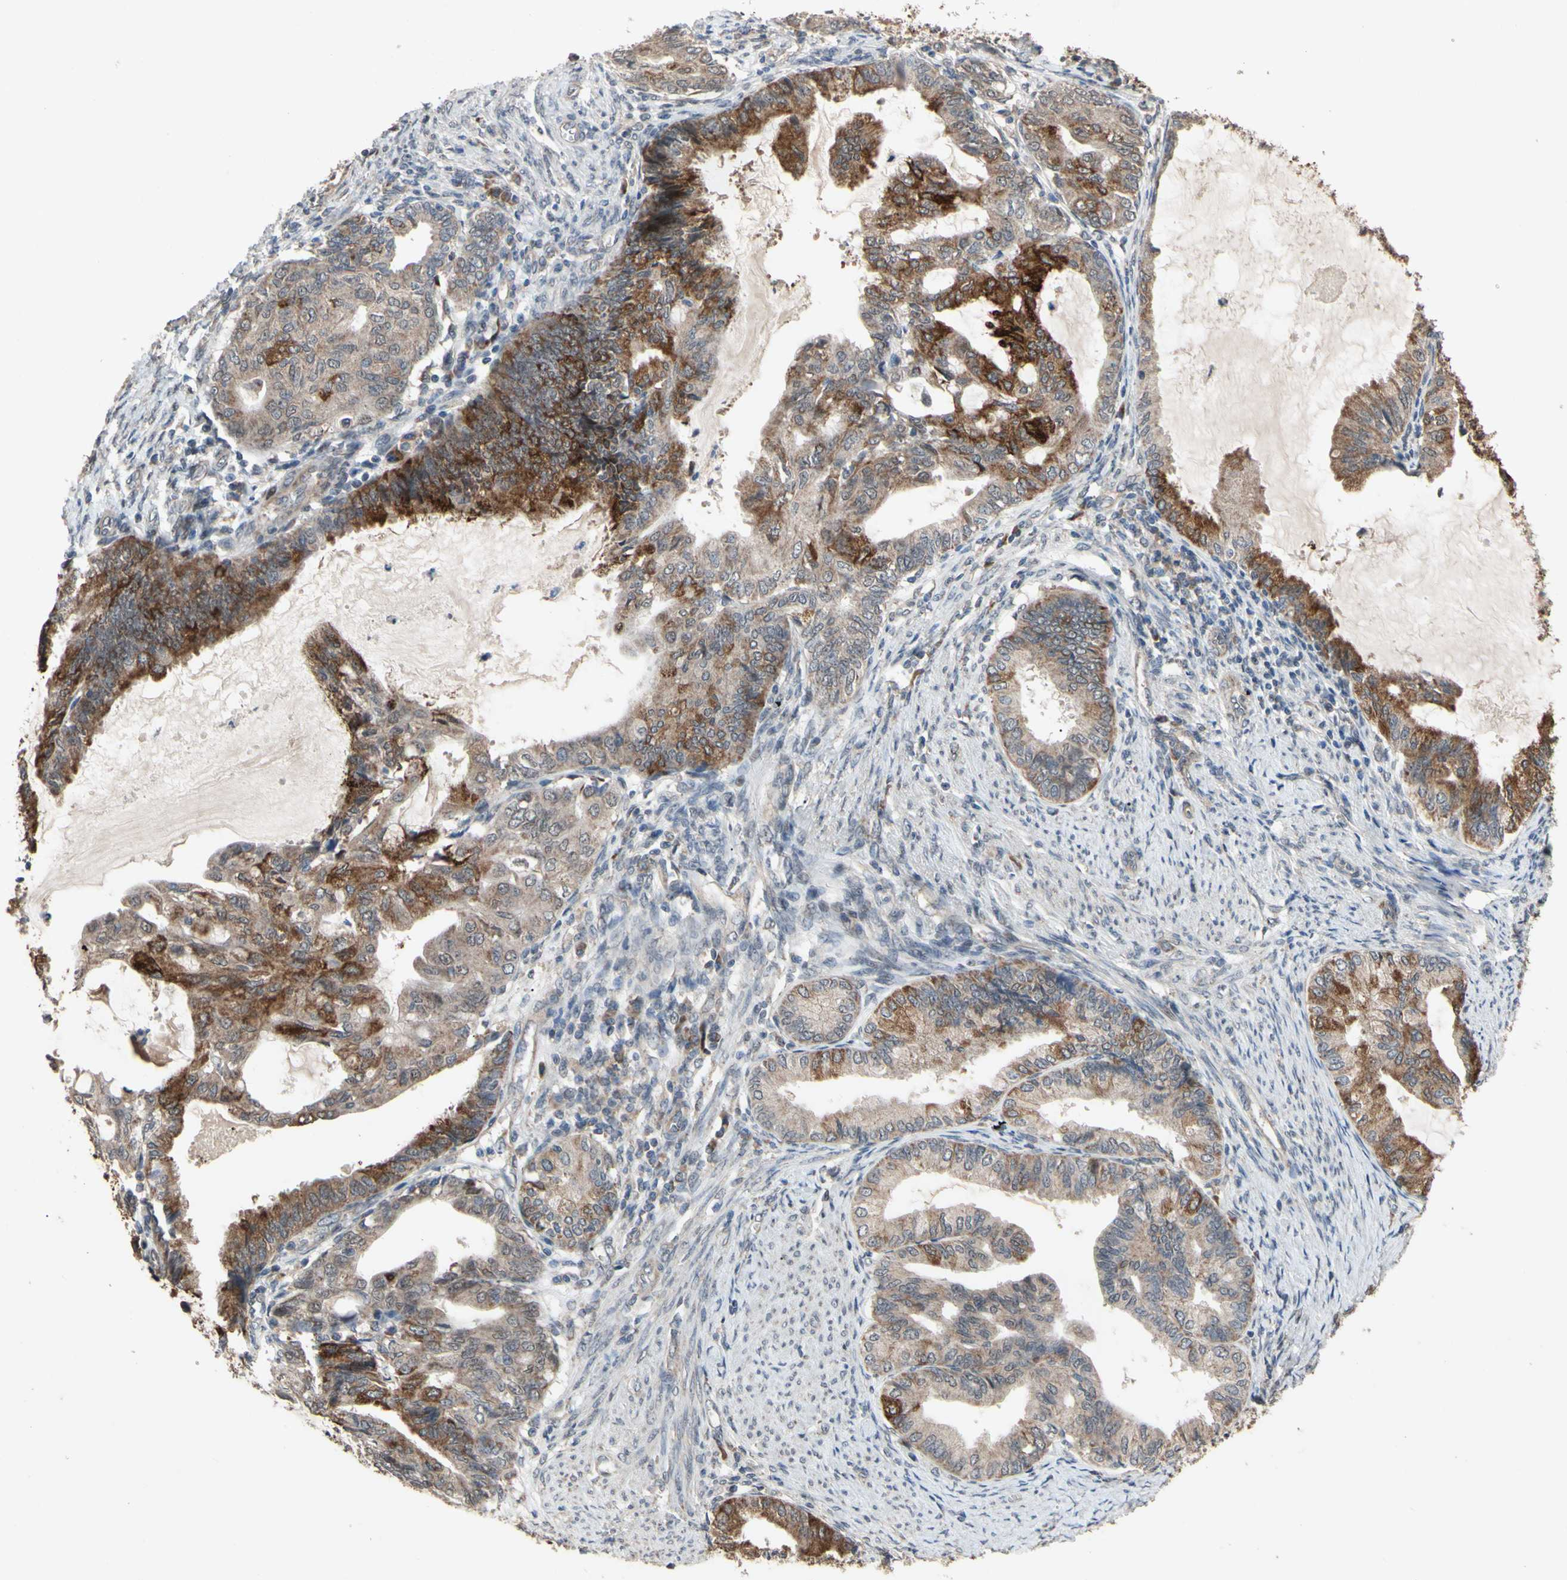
{"staining": {"intensity": "strong", "quantity": "25%-75%", "location": "cytoplasmic/membranous"}, "tissue": "endometrial cancer", "cell_type": "Tumor cells", "image_type": "cancer", "snomed": [{"axis": "morphology", "description": "Adenocarcinoma, NOS"}, {"axis": "topography", "description": "Endometrium"}], "caption": "A micrograph of endometrial cancer stained for a protein shows strong cytoplasmic/membranous brown staining in tumor cells.", "gene": "CD164", "patient": {"sex": "female", "age": 86}}